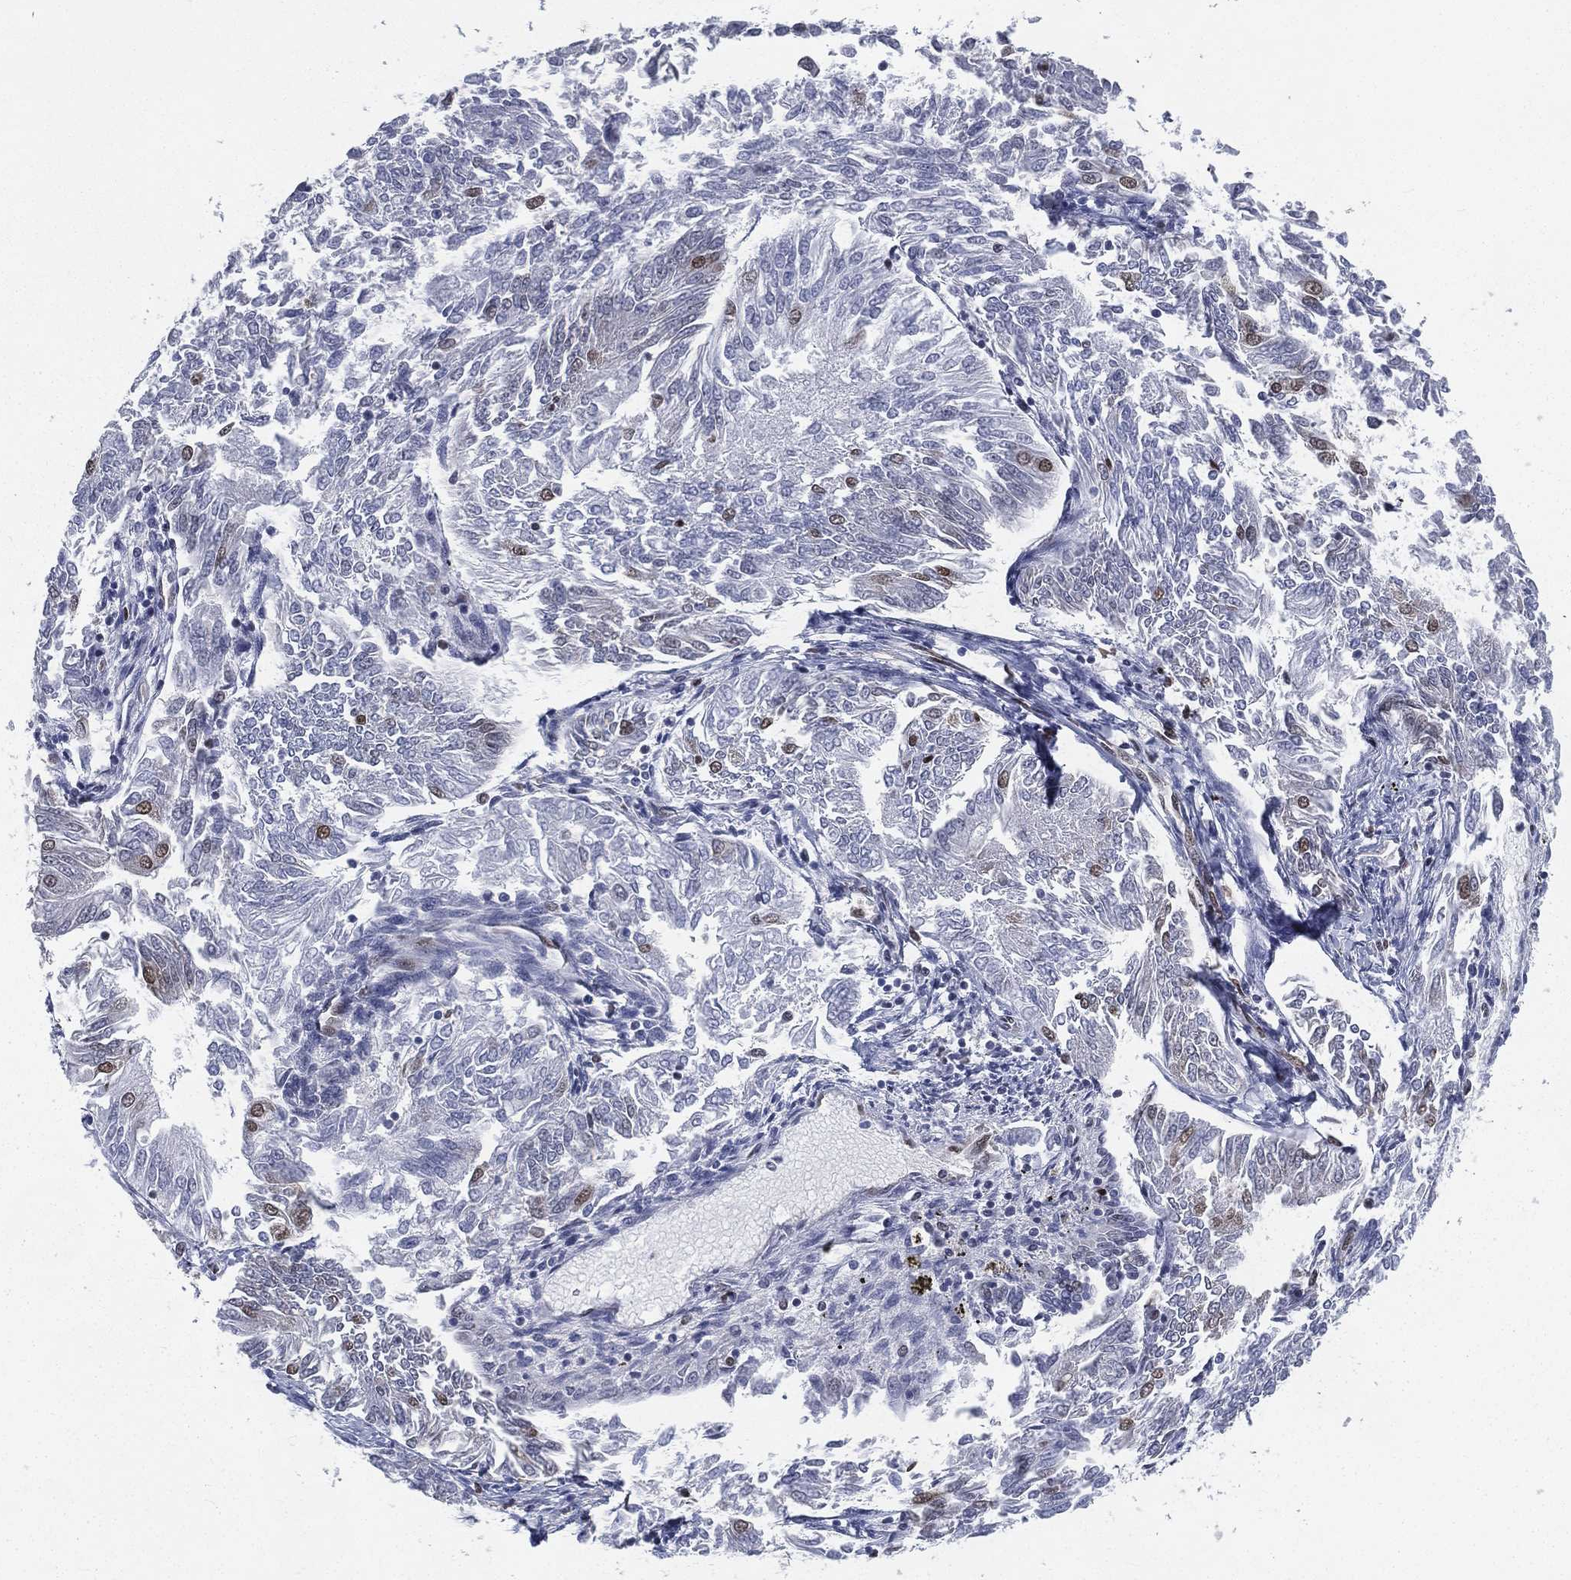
{"staining": {"intensity": "negative", "quantity": "none", "location": "none"}, "tissue": "endometrial cancer", "cell_type": "Tumor cells", "image_type": "cancer", "snomed": [{"axis": "morphology", "description": "Adenocarcinoma, NOS"}, {"axis": "topography", "description": "Endometrium"}], "caption": "IHC micrograph of human endometrial cancer stained for a protein (brown), which shows no expression in tumor cells.", "gene": "FUBP3", "patient": {"sex": "female", "age": 58}}